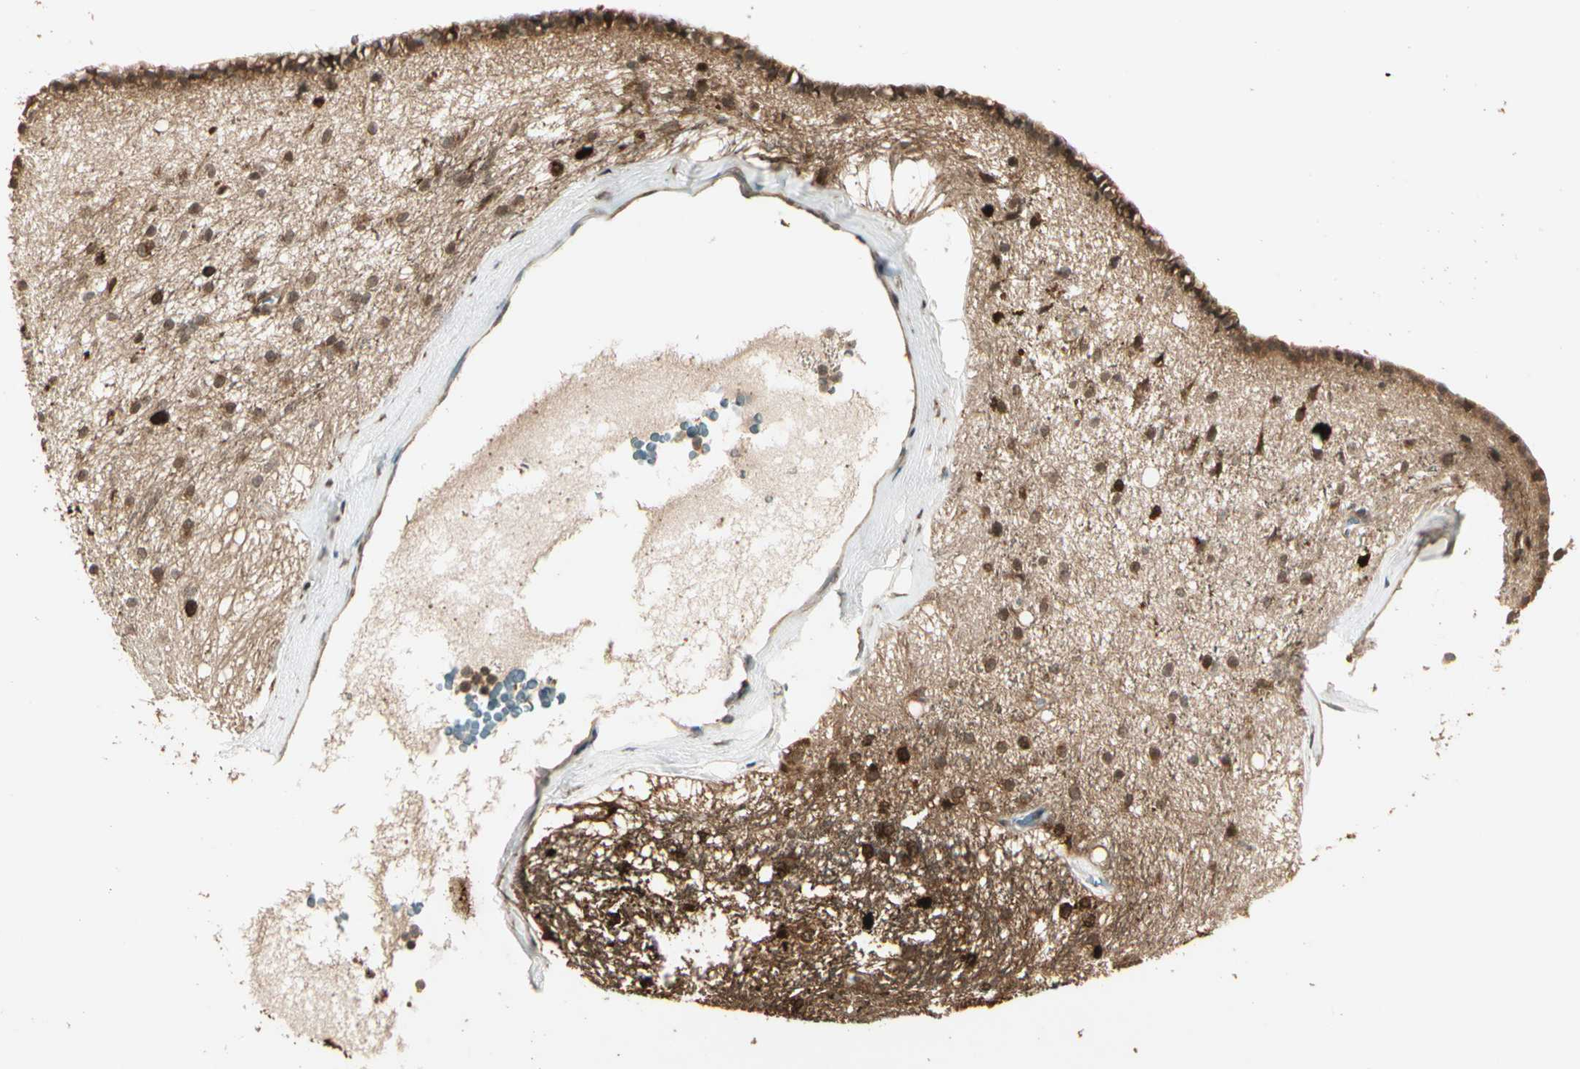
{"staining": {"intensity": "strong", "quantity": ">75%", "location": "cytoplasmic/membranous"}, "tissue": "hippocampus", "cell_type": "Glial cells", "image_type": "normal", "snomed": [{"axis": "morphology", "description": "Normal tissue, NOS"}, {"axis": "topography", "description": "Hippocampus"}], "caption": "A histopathology image of hippocampus stained for a protein exhibits strong cytoplasmic/membranous brown staining in glial cells. (DAB (3,3'-diaminobenzidine) IHC with brightfield microscopy, high magnification).", "gene": "GLUL", "patient": {"sex": "female", "age": 19}}